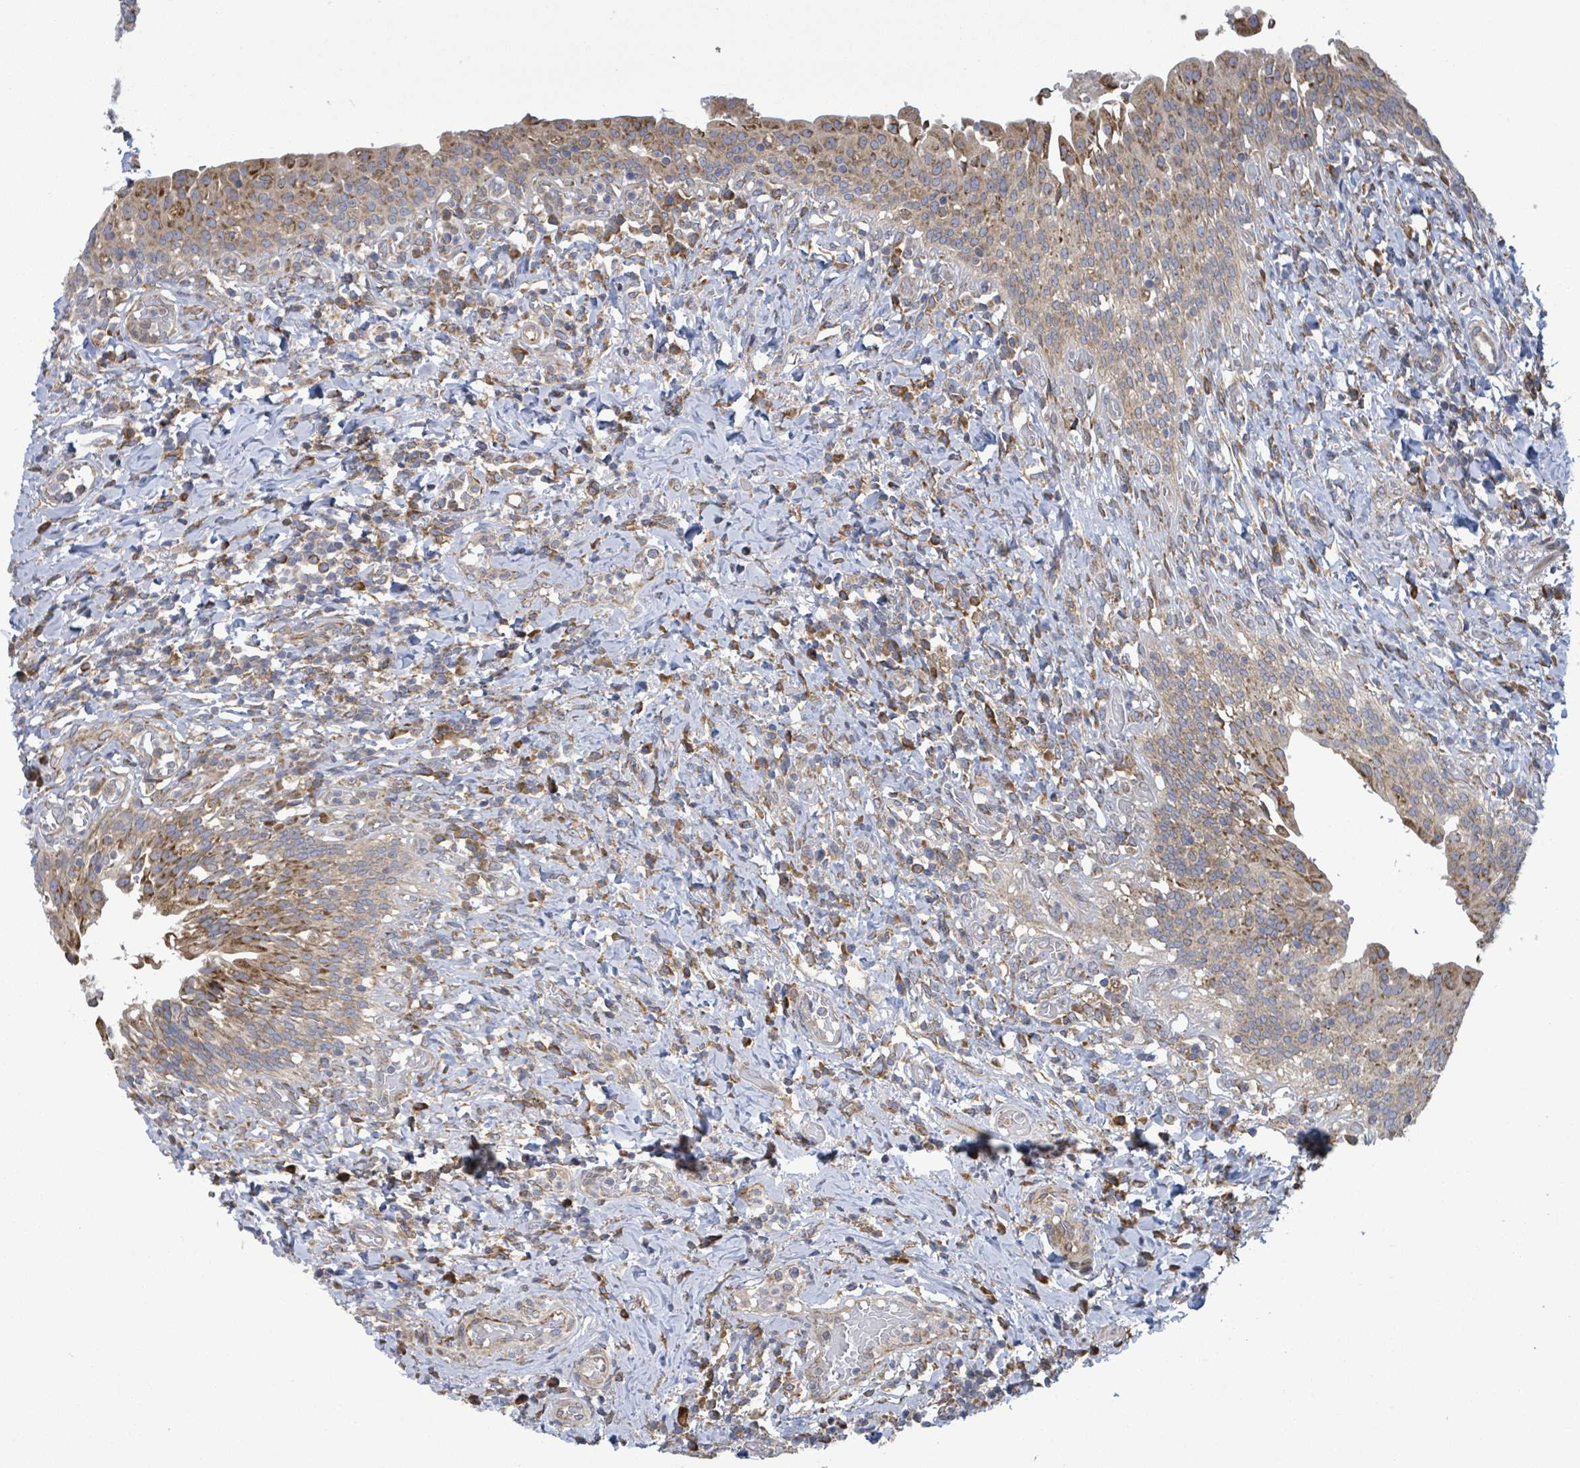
{"staining": {"intensity": "moderate", "quantity": ">75%", "location": "cytoplasmic/membranous"}, "tissue": "urinary bladder", "cell_type": "Urothelial cells", "image_type": "normal", "snomed": [{"axis": "morphology", "description": "Normal tissue, NOS"}, {"axis": "morphology", "description": "Inflammation, NOS"}, {"axis": "topography", "description": "Urinary bladder"}], "caption": "A high-resolution photomicrograph shows immunohistochemistry staining of benign urinary bladder, which displays moderate cytoplasmic/membranous positivity in about >75% of urothelial cells. (IHC, brightfield microscopy, high magnification).", "gene": "NOMO1", "patient": {"sex": "male", "age": 64}}